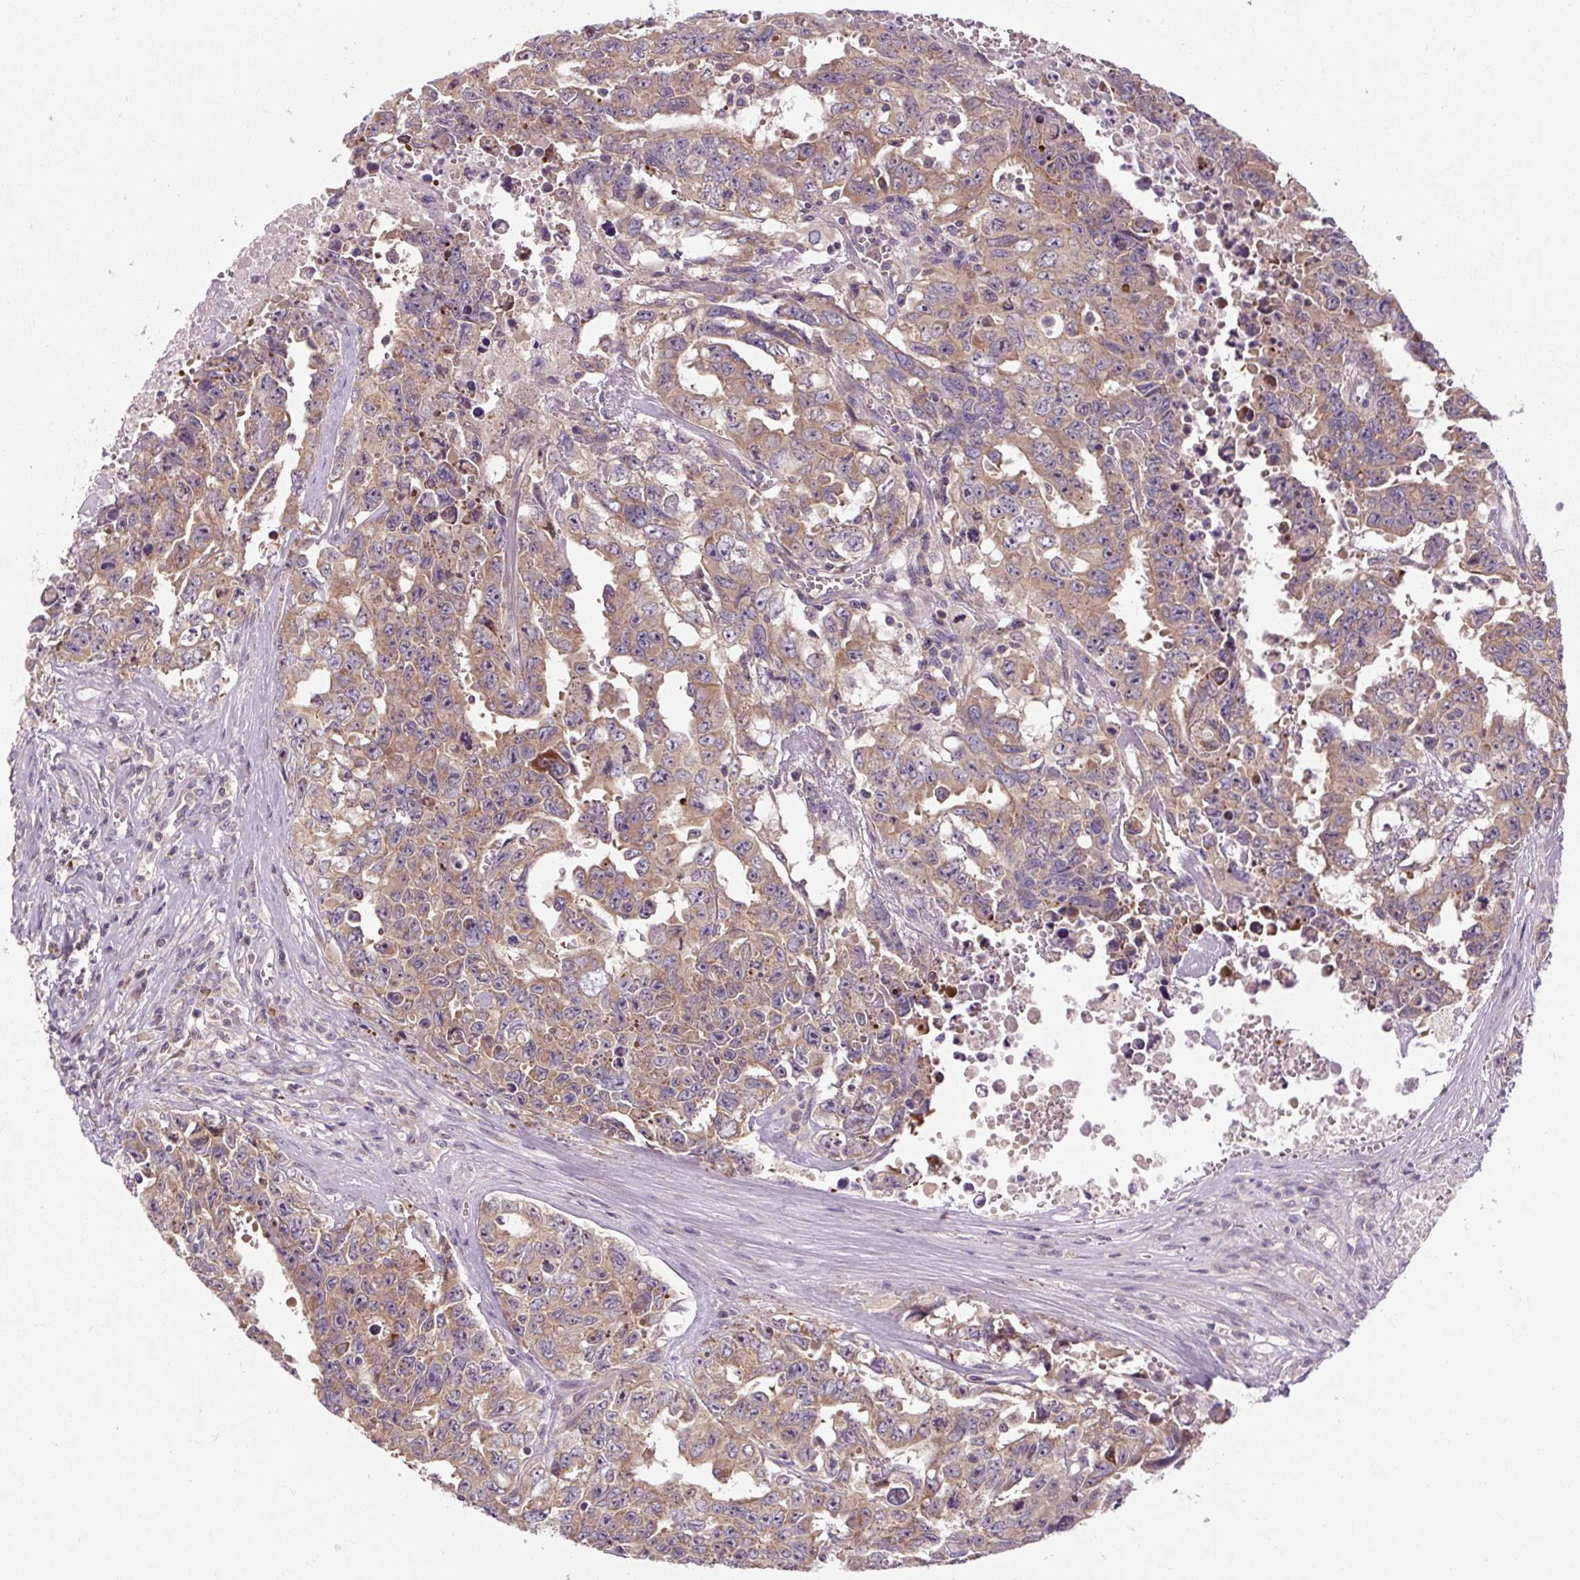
{"staining": {"intensity": "moderate", "quantity": ">75%", "location": "cytoplasmic/membranous"}, "tissue": "testis cancer", "cell_type": "Tumor cells", "image_type": "cancer", "snomed": [{"axis": "morphology", "description": "Carcinoma, Embryonal, NOS"}, {"axis": "topography", "description": "Testis"}], "caption": "Testis cancer (embryonal carcinoma) stained for a protein (brown) exhibits moderate cytoplasmic/membranous positive expression in about >75% of tumor cells.", "gene": "PRSS48", "patient": {"sex": "male", "age": 24}}